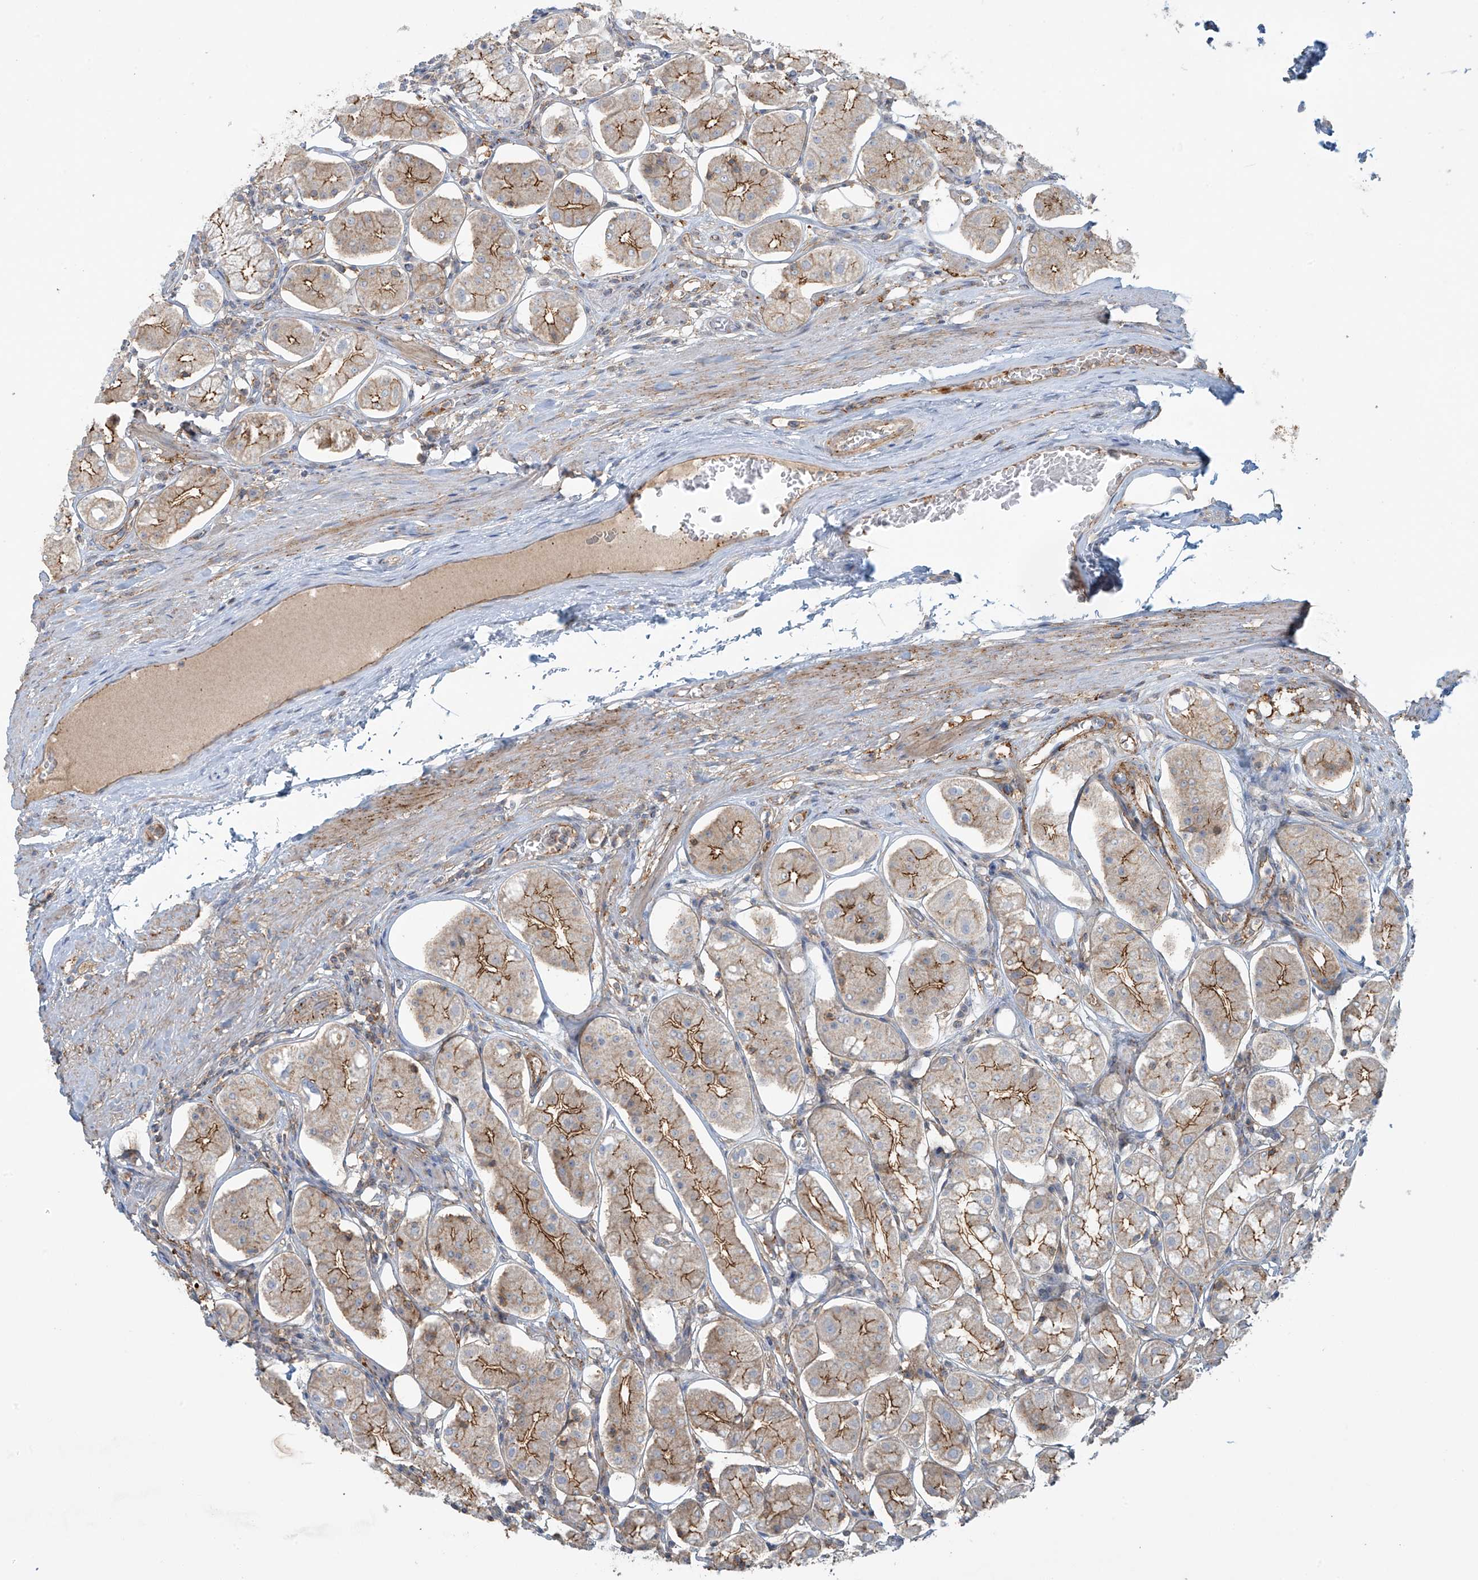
{"staining": {"intensity": "moderate", "quantity": "25%-75%", "location": "cytoplasmic/membranous"}, "tissue": "stomach", "cell_type": "Glandular cells", "image_type": "normal", "snomed": [{"axis": "morphology", "description": "Normal tissue, NOS"}, {"axis": "topography", "description": "Stomach, lower"}], "caption": "Stomach stained with DAB (3,3'-diaminobenzidine) IHC reveals medium levels of moderate cytoplasmic/membranous expression in about 25%-75% of glandular cells.", "gene": "SLC9A2", "patient": {"sex": "female", "age": 56}}